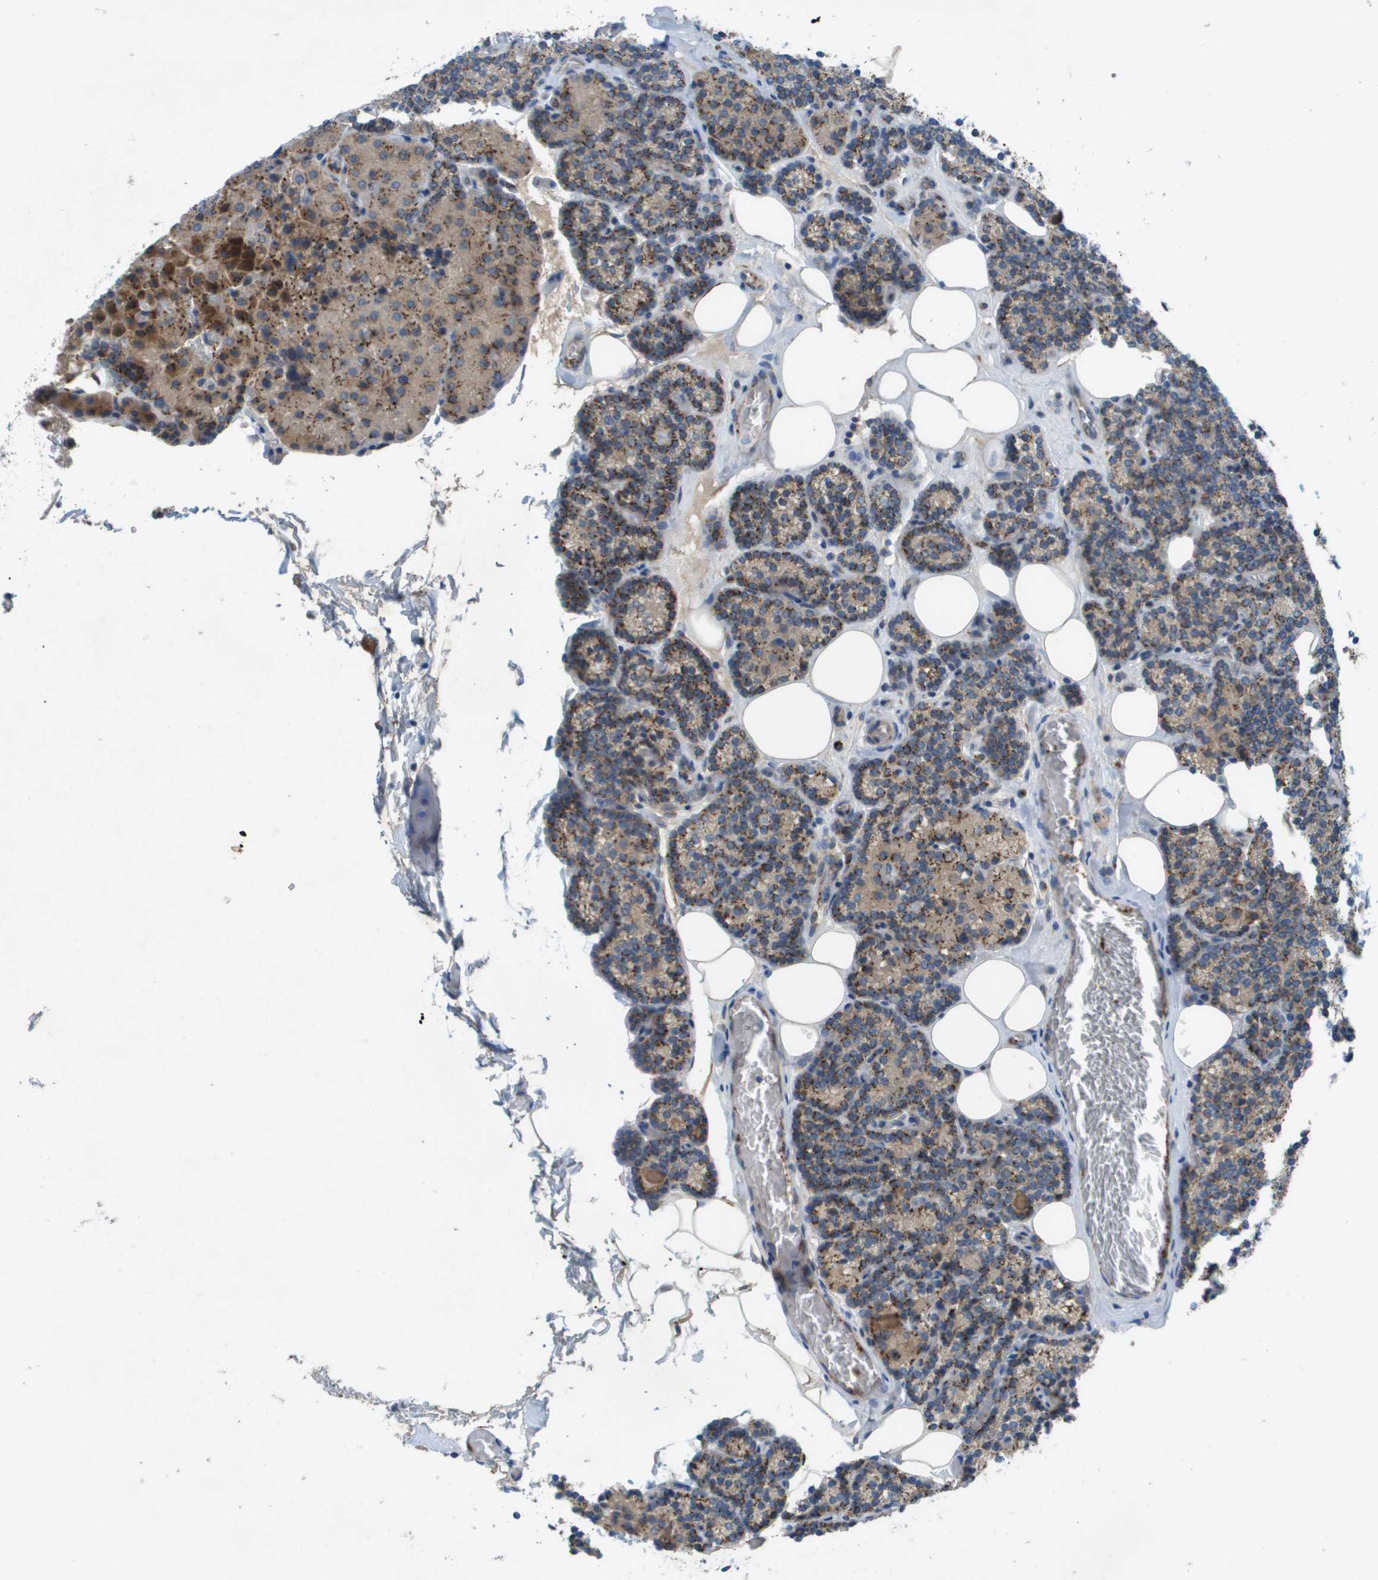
{"staining": {"intensity": "moderate", "quantity": ">75%", "location": "cytoplasmic/membranous"}, "tissue": "parathyroid gland", "cell_type": "Glandular cells", "image_type": "normal", "snomed": [{"axis": "morphology", "description": "Normal tissue, NOS"}, {"axis": "morphology", "description": "Adenoma, NOS"}, {"axis": "topography", "description": "Parathyroid gland"}], "caption": "There is medium levels of moderate cytoplasmic/membranous staining in glandular cells of normal parathyroid gland, as demonstrated by immunohistochemical staining (brown color).", "gene": "QSOX2", "patient": {"sex": "female", "age": 54}}